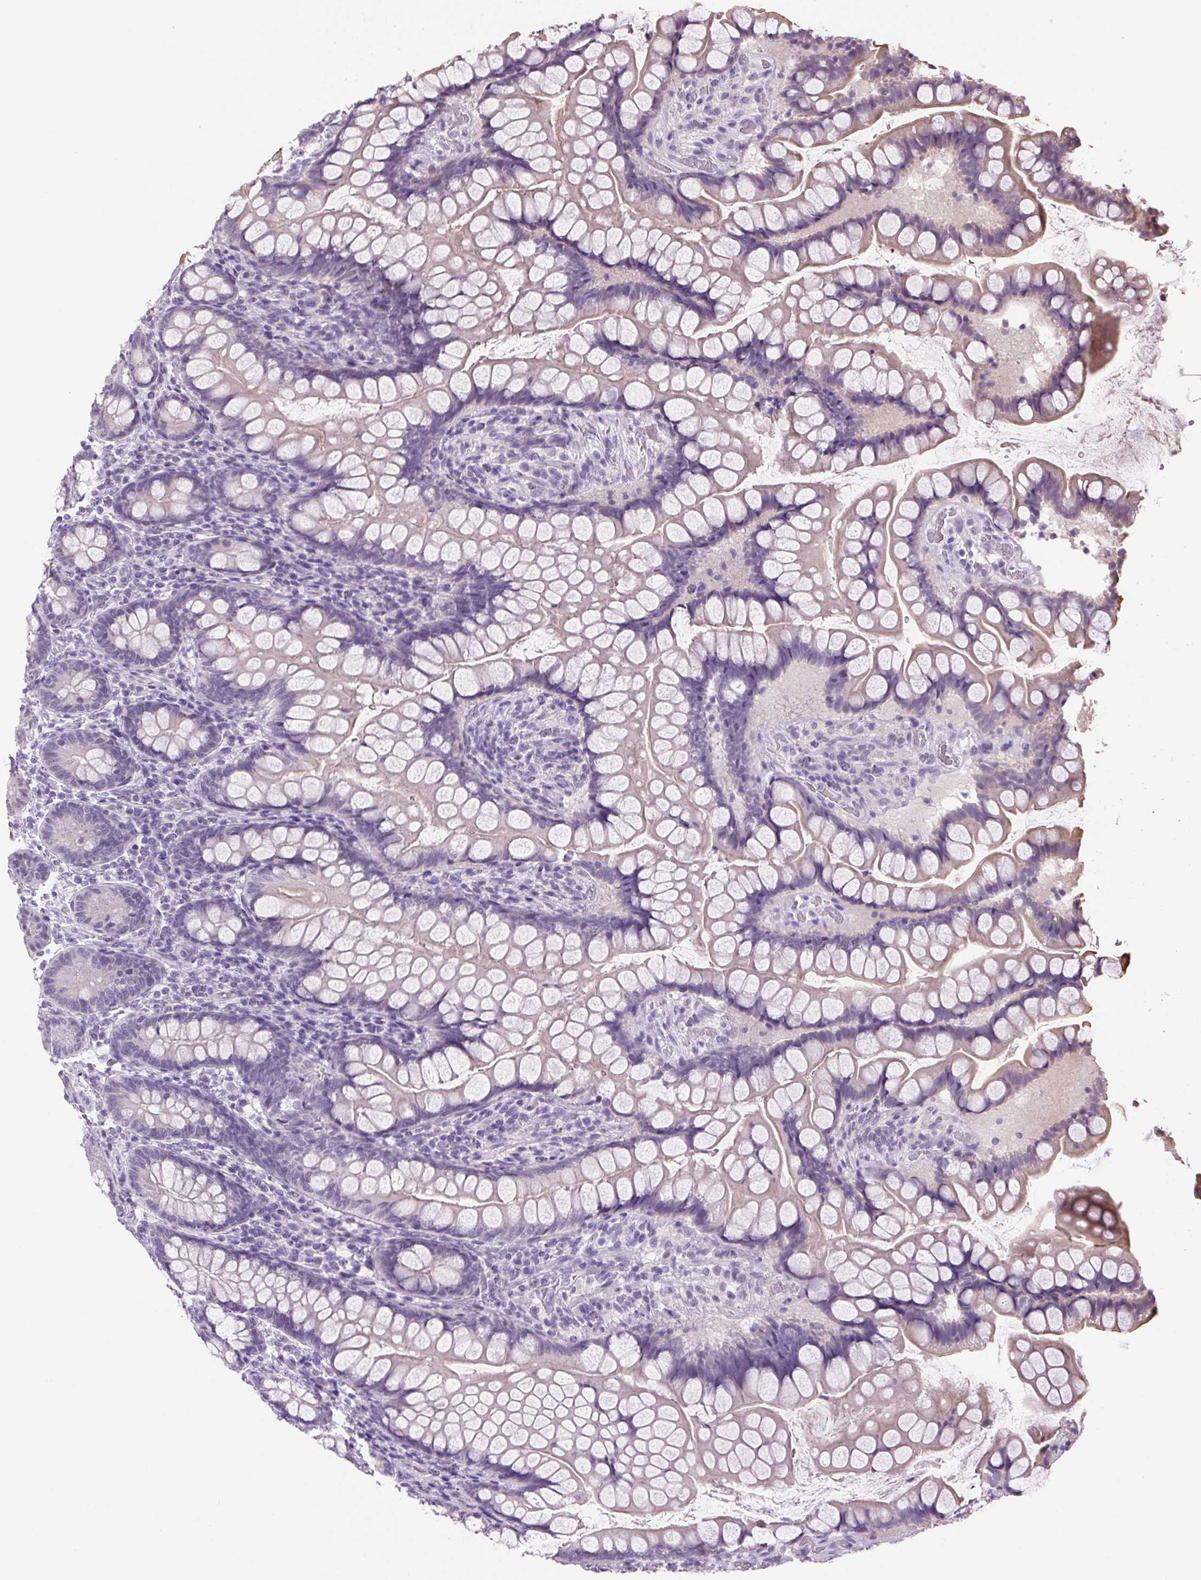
{"staining": {"intensity": "moderate", "quantity": "<25%", "location": "cytoplasmic/membranous"}, "tissue": "small intestine", "cell_type": "Glandular cells", "image_type": "normal", "snomed": [{"axis": "morphology", "description": "Normal tissue, NOS"}, {"axis": "topography", "description": "Small intestine"}], "caption": "Human small intestine stained with a protein marker exhibits moderate staining in glandular cells.", "gene": "VWA3B", "patient": {"sex": "male", "age": 70}}